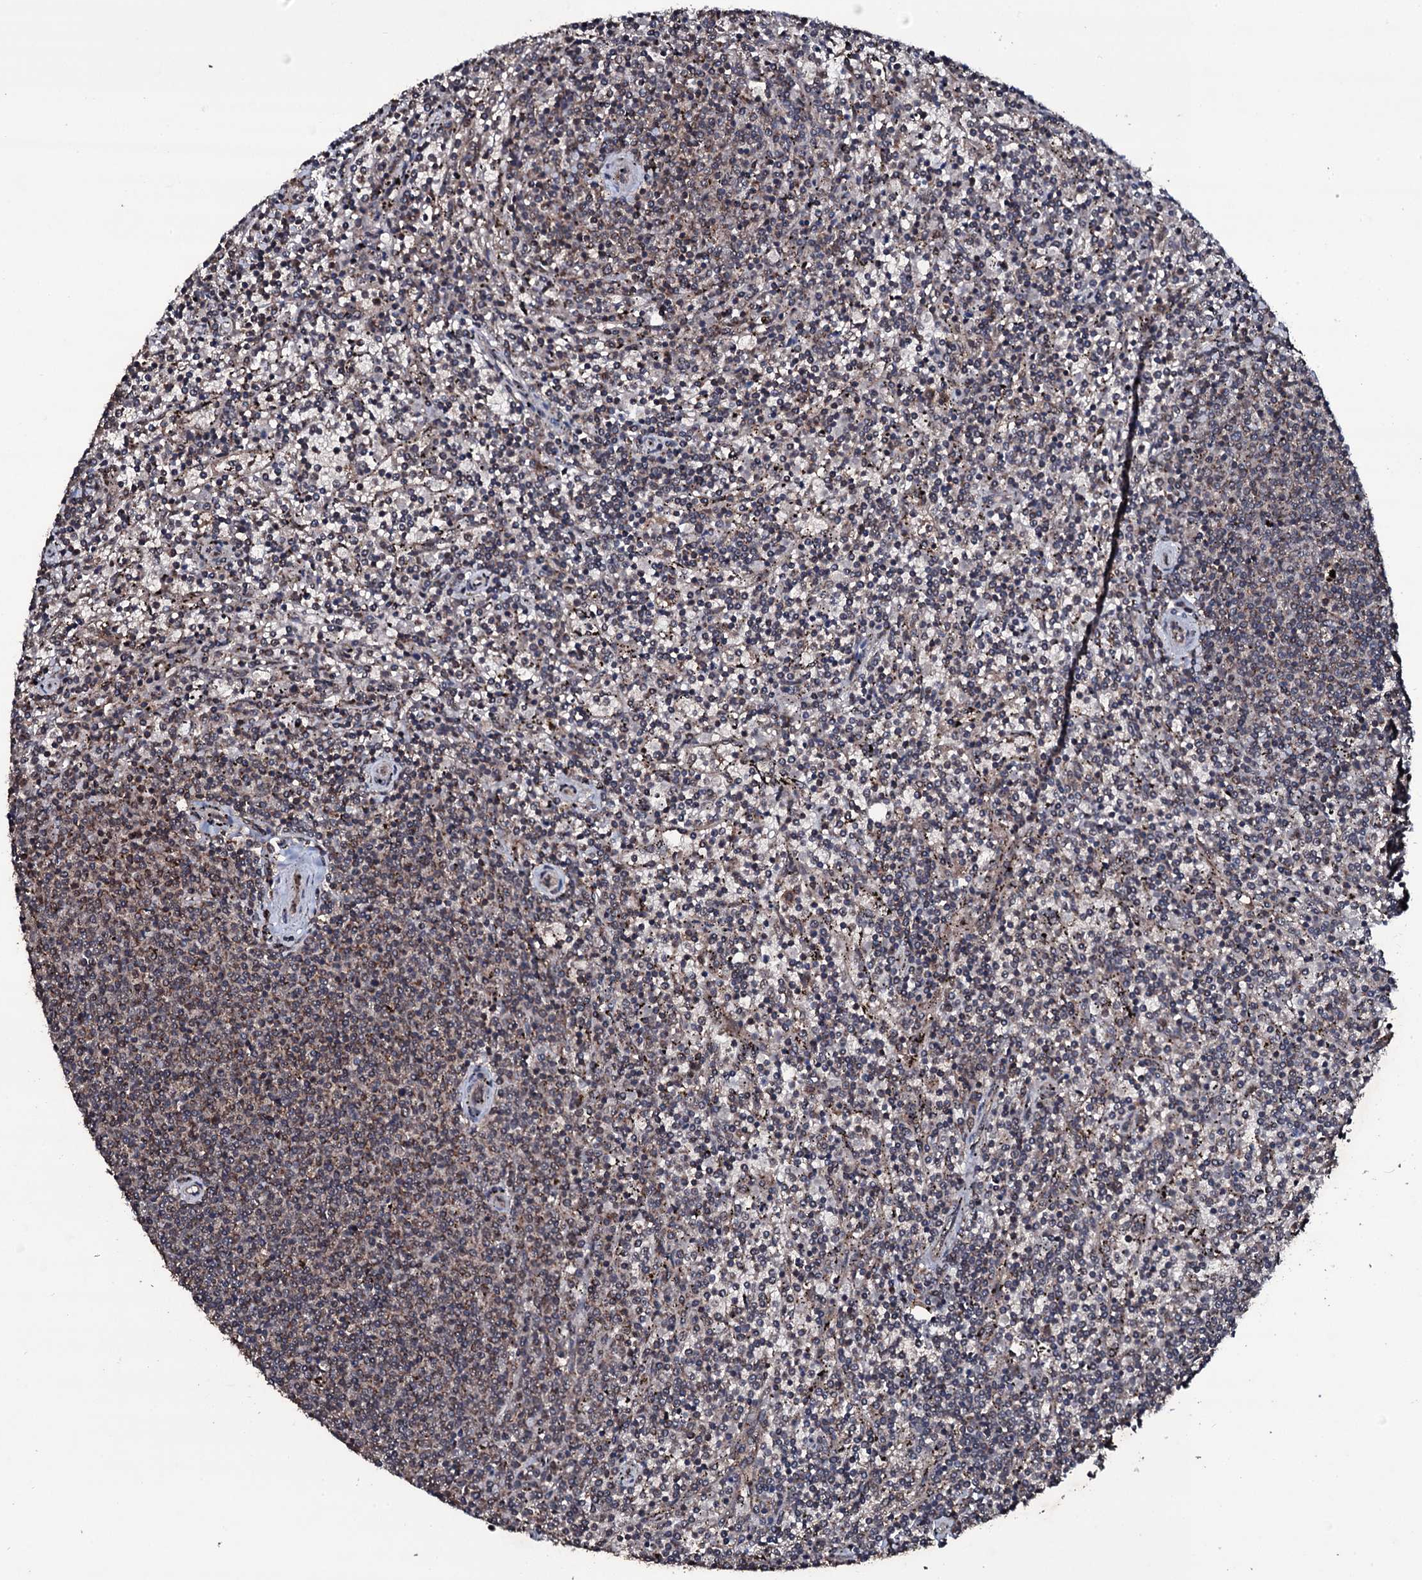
{"staining": {"intensity": "weak", "quantity": "<25%", "location": "cytoplasmic/membranous"}, "tissue": "lymphoma", "cell_type": "Tumor cells", "image_type": "cancer", "snomed": [{"axis": "morphology", "description": "Malignant lymphoma, non-Hodgkin's type, Low grade"}, {"axis": "topography", "description": "Spleen"}], "caption": "Protein analysis of malignant lymphoma, non-Hodgkin's type (low-grade) displays no significant positivity in tumor cells.", "gene": "MRPS31", "patient": {"sex": "female", "age": 50}}